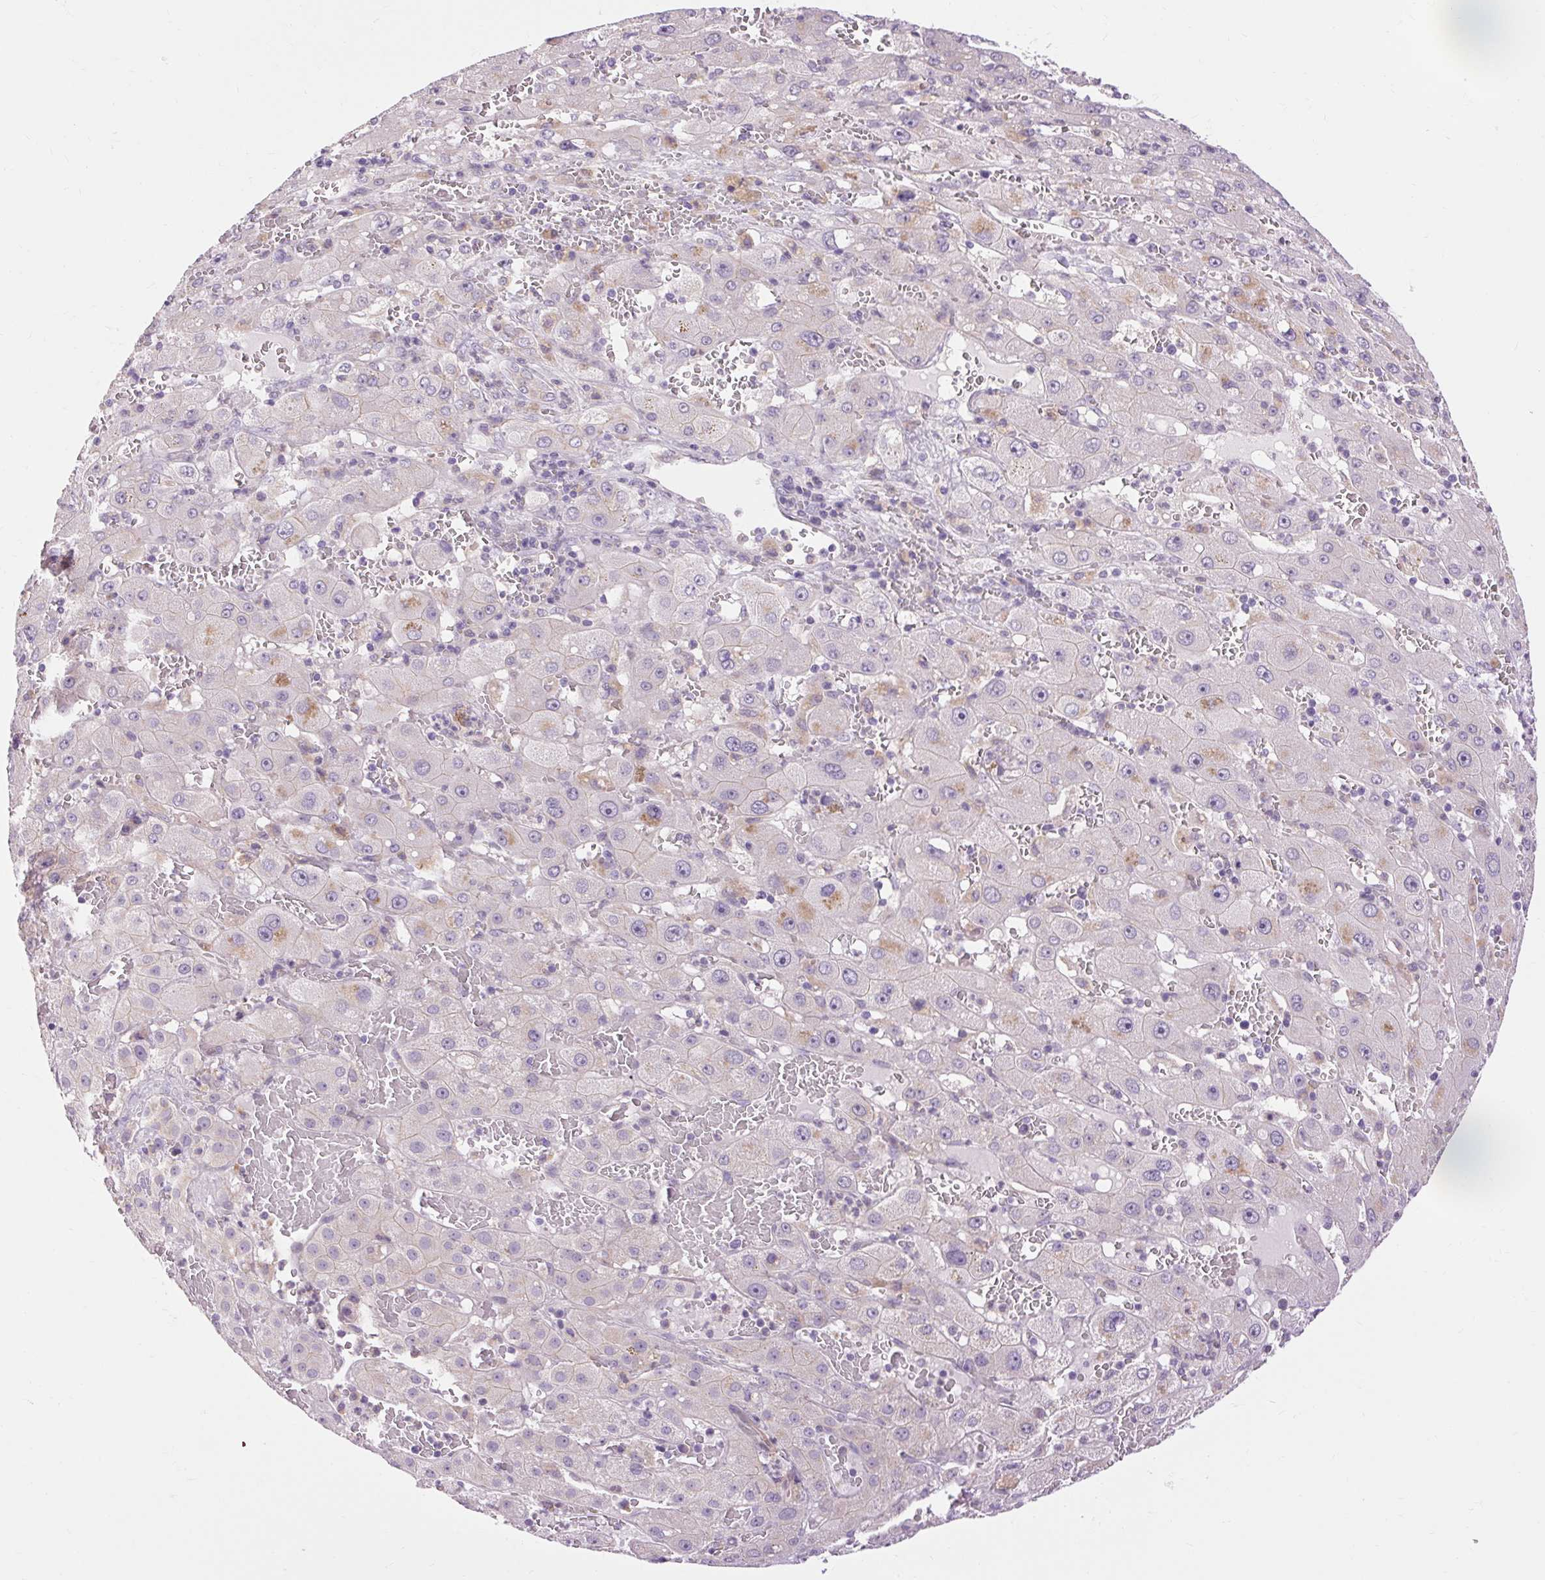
{"staining": {"intensity": "moderate", "quantity": "<25%", "location": "cytoplasmic/membranous"}, "tissue": "liver cancer", "cell_type": "Tumor cells", "image_type": "cancer", "snomed": [{"axis": "morphology", "description": "Carcinoma, Hepatocellular, NOS"}, {"axis": "topography", "description": "Liver"}], "caption": "Immunohistochemistry micrograph of hepatocellular carcinoma (liver) stained for a protein (brown), which reveals low levels of moderate cytoplasmic/membranous positivity in about <25% of tumor cells.", "gene": "TM6SF1", "patient": {"sex": "female", "age": 73}}